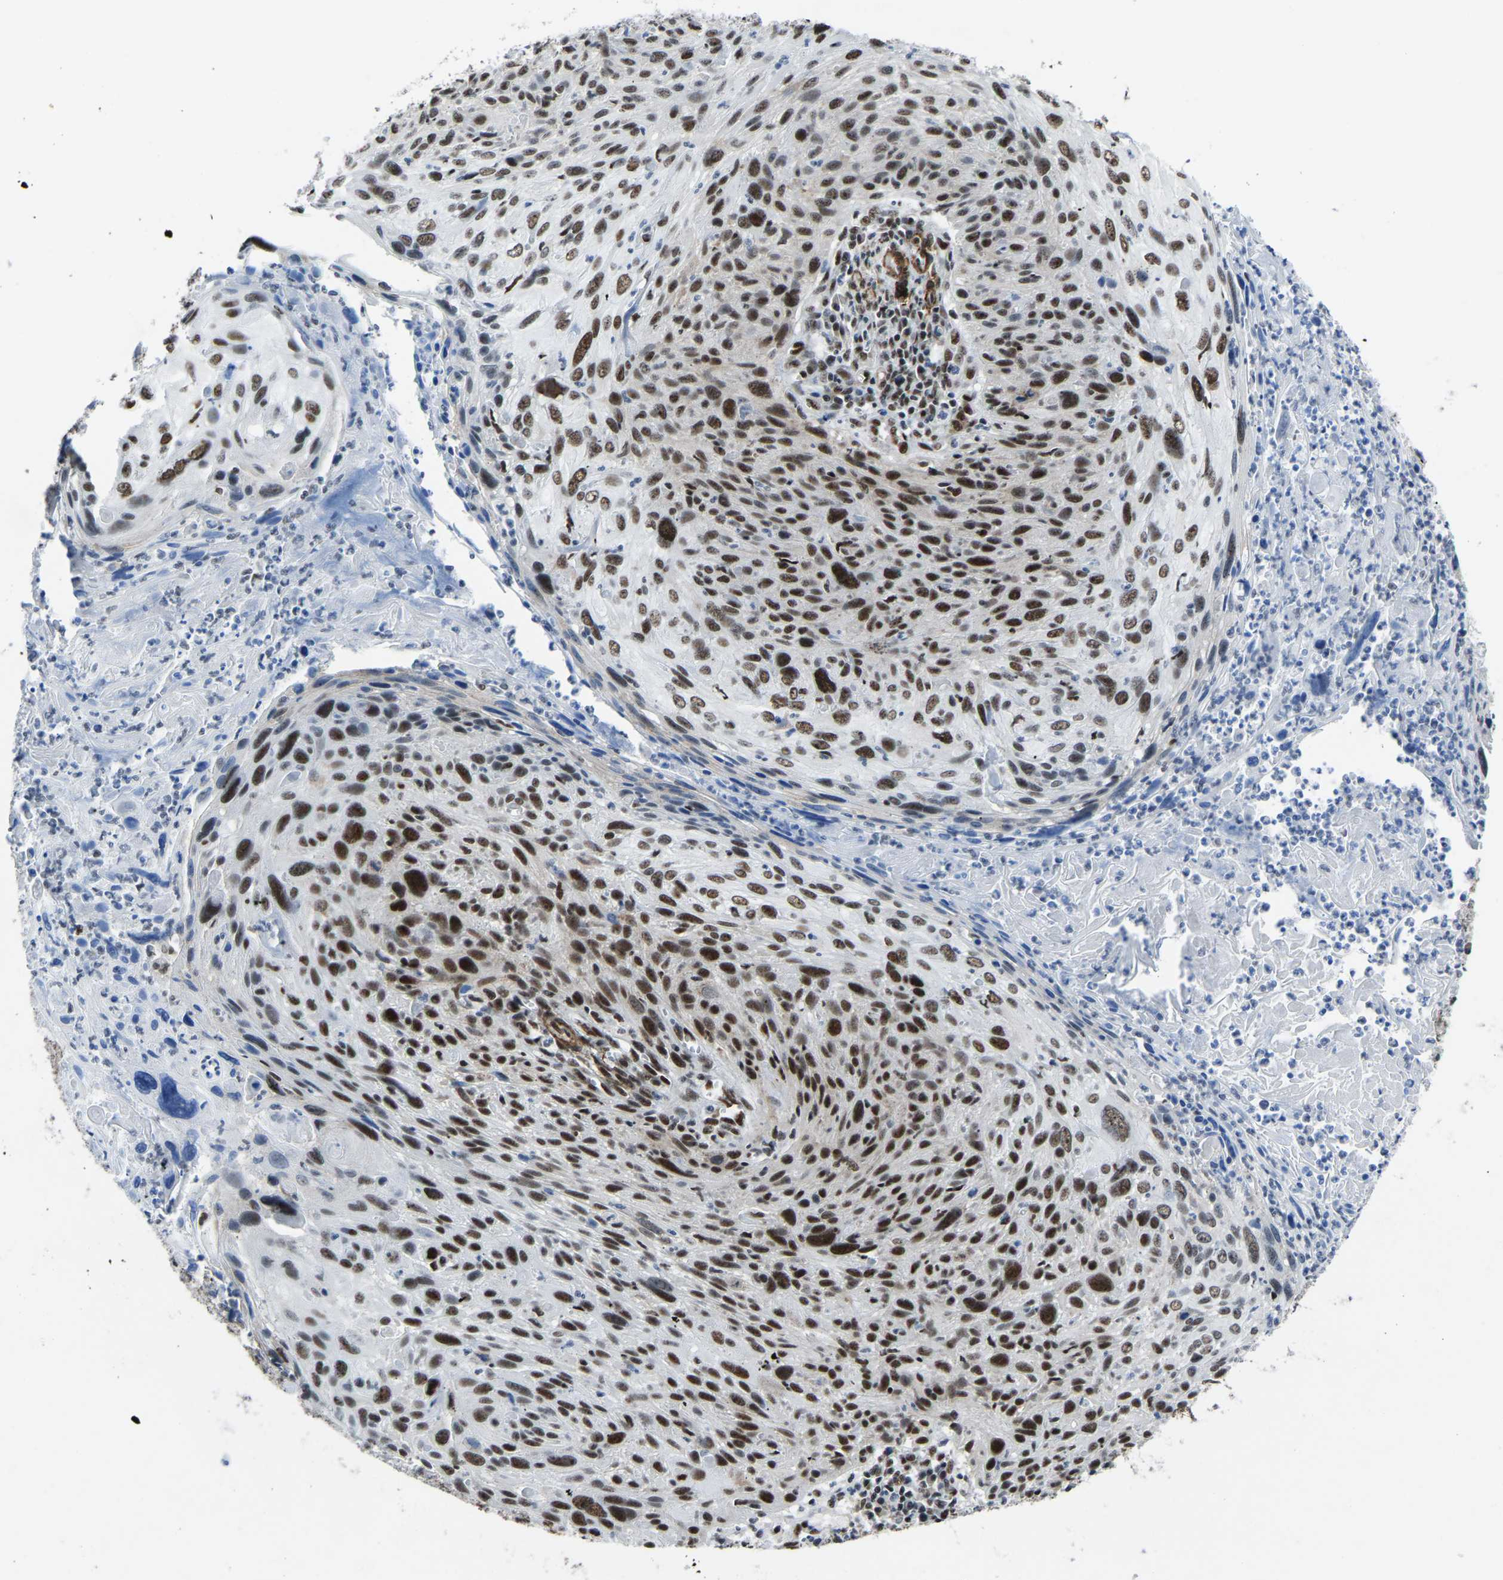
{"staining": {"intensity": "strong", "quantity": ">75%", "location": "nuclear"}, "tissue": "cervical cancer", "cell_type": "Tumor cells", "image_type": "cancer", "snomed": [{"axis": "morphology", "description": "Squamous cell carcinoma, NOS"}, {"axis": "topography", "description": "Cervix"}], "caption": "Brown immunohistochemical staining in human cervical cancer (squamous cell carcinoma) exhibits strong nuclear positivity in about >75% of tumor cells.", "gene": "DDX5", "patient": {"sex": "female", "age": 51}}